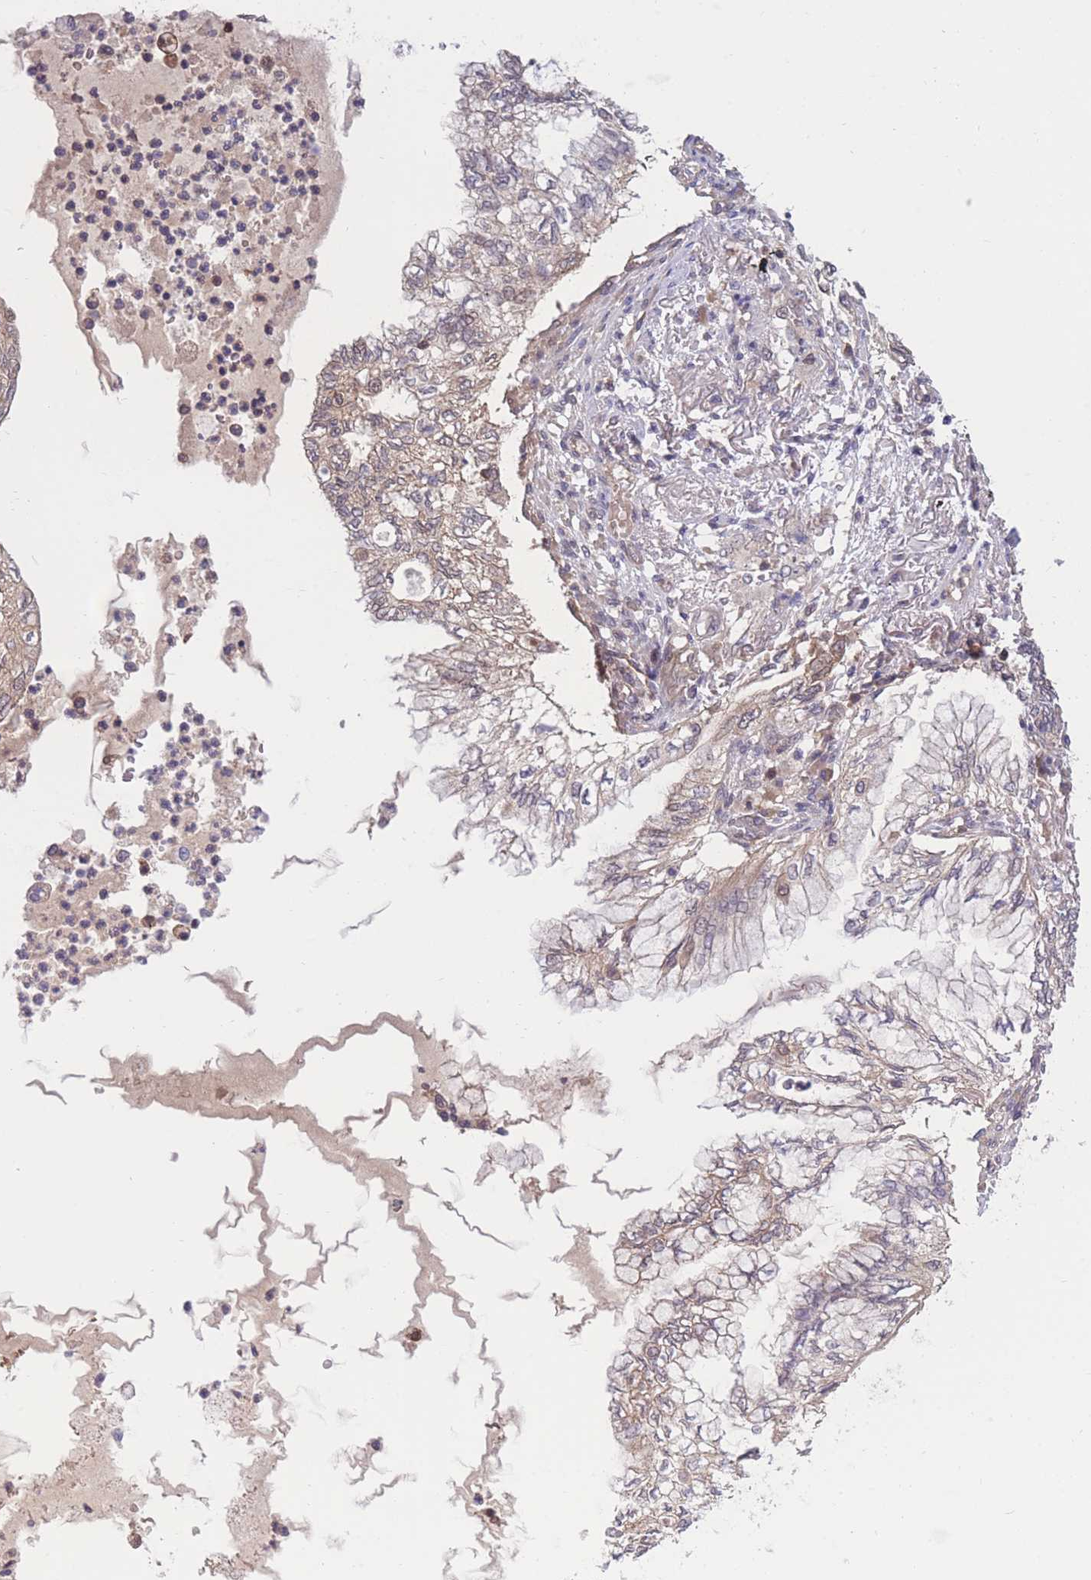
{"staining": {"intensity": "weak", "quantity": "<25%", "location": "cytoplasmic/membranous"}, "tissue": "lung cancer", "cell_type": "Tumor cells", "image_type": "cancer", "snomed": [{"axis": "morphology", "description": "Adenocarcinoma, NOS"}, {"axis": "topography", "description": "Lung"}], "caption": "Immunohistochemistry (IHC) histopathology image of human lung adenocarcinoma stained for a protein (brown), which displays no positivity in tumor cells. Nuclei are stained in blue.", "gene": "UBE2N", "patient": {"sex": "female", "age": 70}}